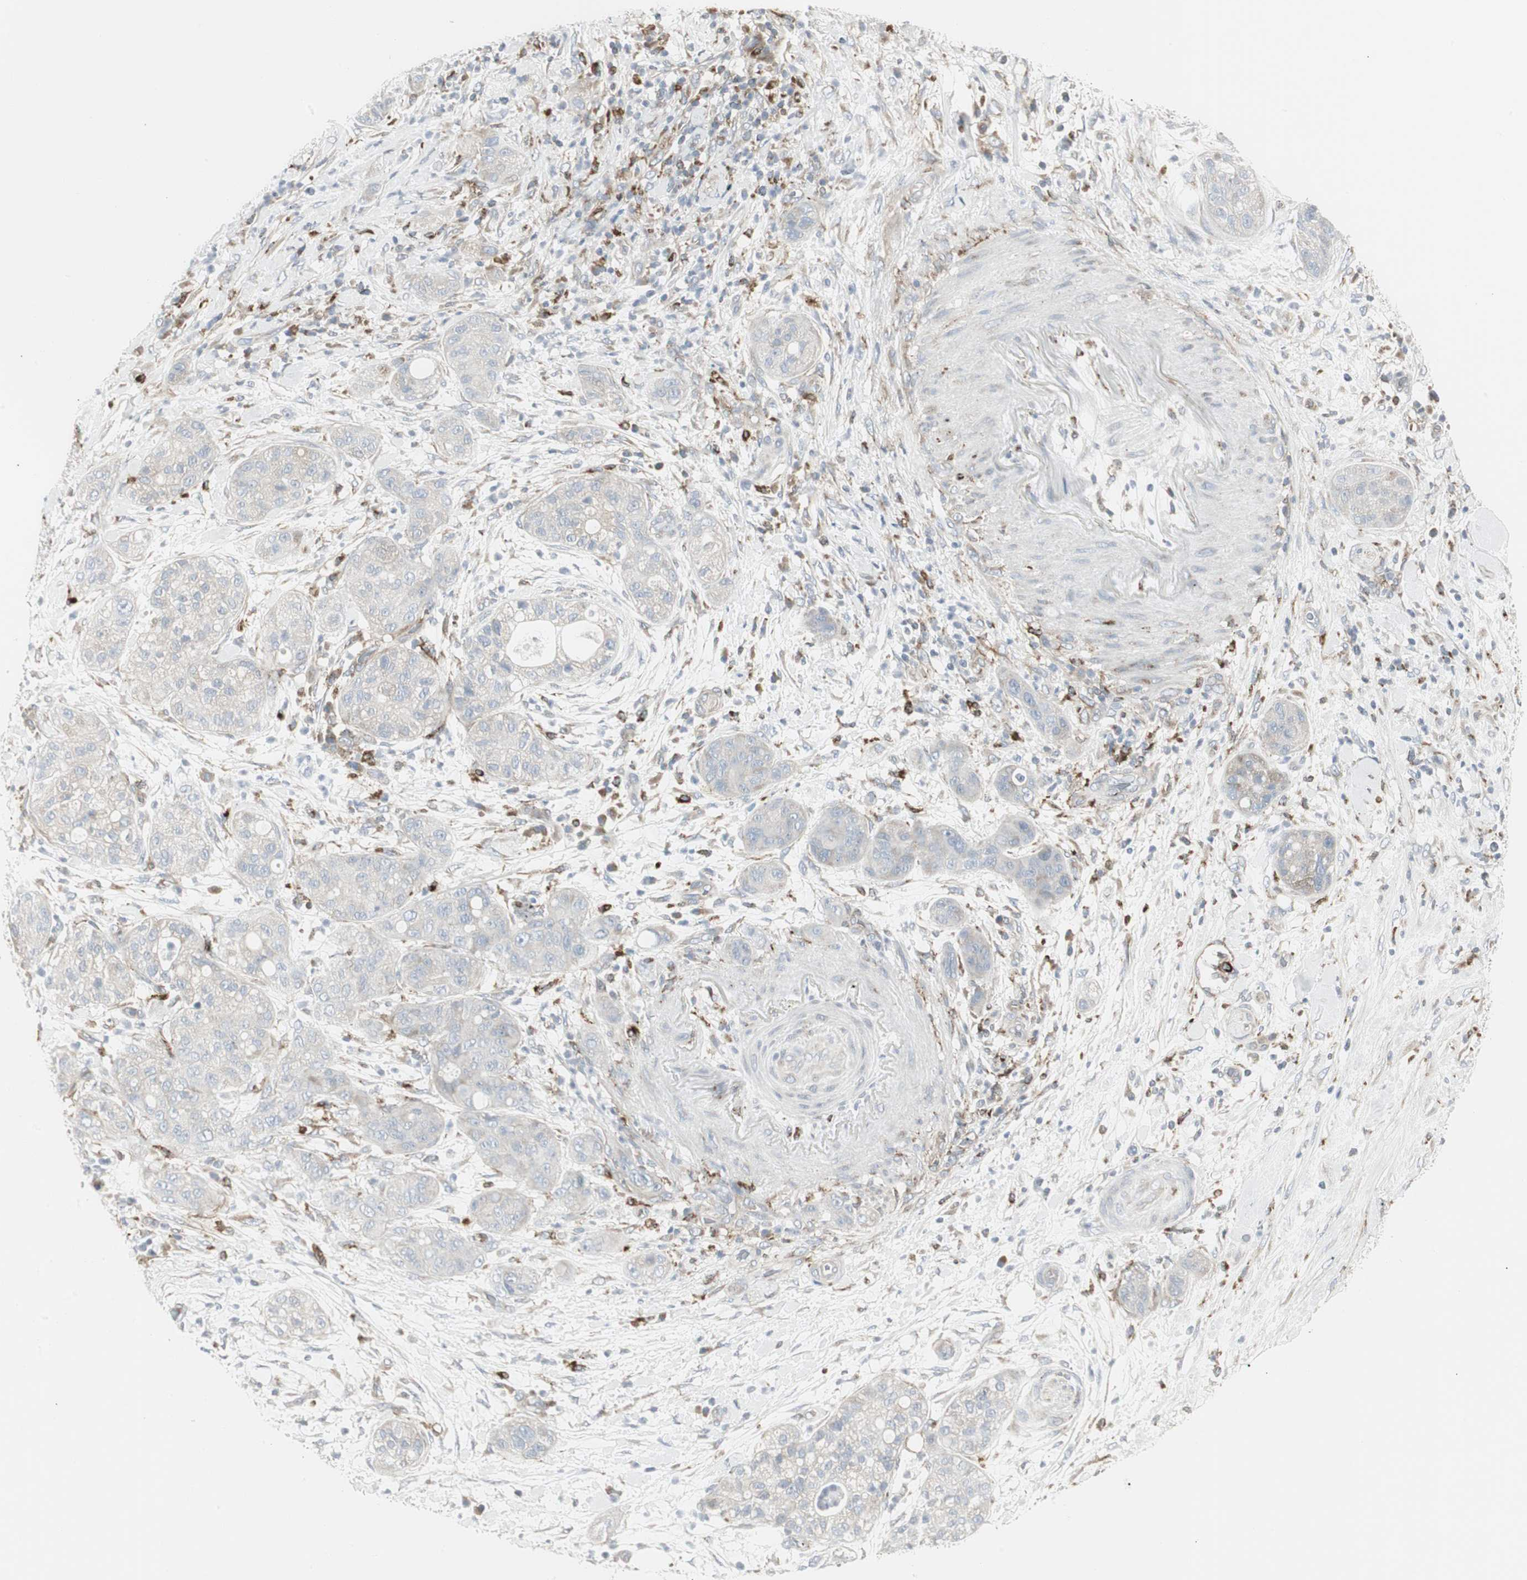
{"staining": {"intensity": "negative", "quantity": "none", "location": "none"}, "tissue": "pancreatic cancer", "cell_type": "Tumor cells", "image_type": "cancer", "snomed": [{"axis": "morphology", "description": "Adenocarcinoma, NOS"}, {"axis": "topography", "description": "Pancreas"}], "caption": "This is an IHC micrograph of human adenocarcinoma (pancreatic). There is no positivity in tumor cells.", "gene": "ATP6V1B2", "patient": {"sex": "female", "age": 78}}